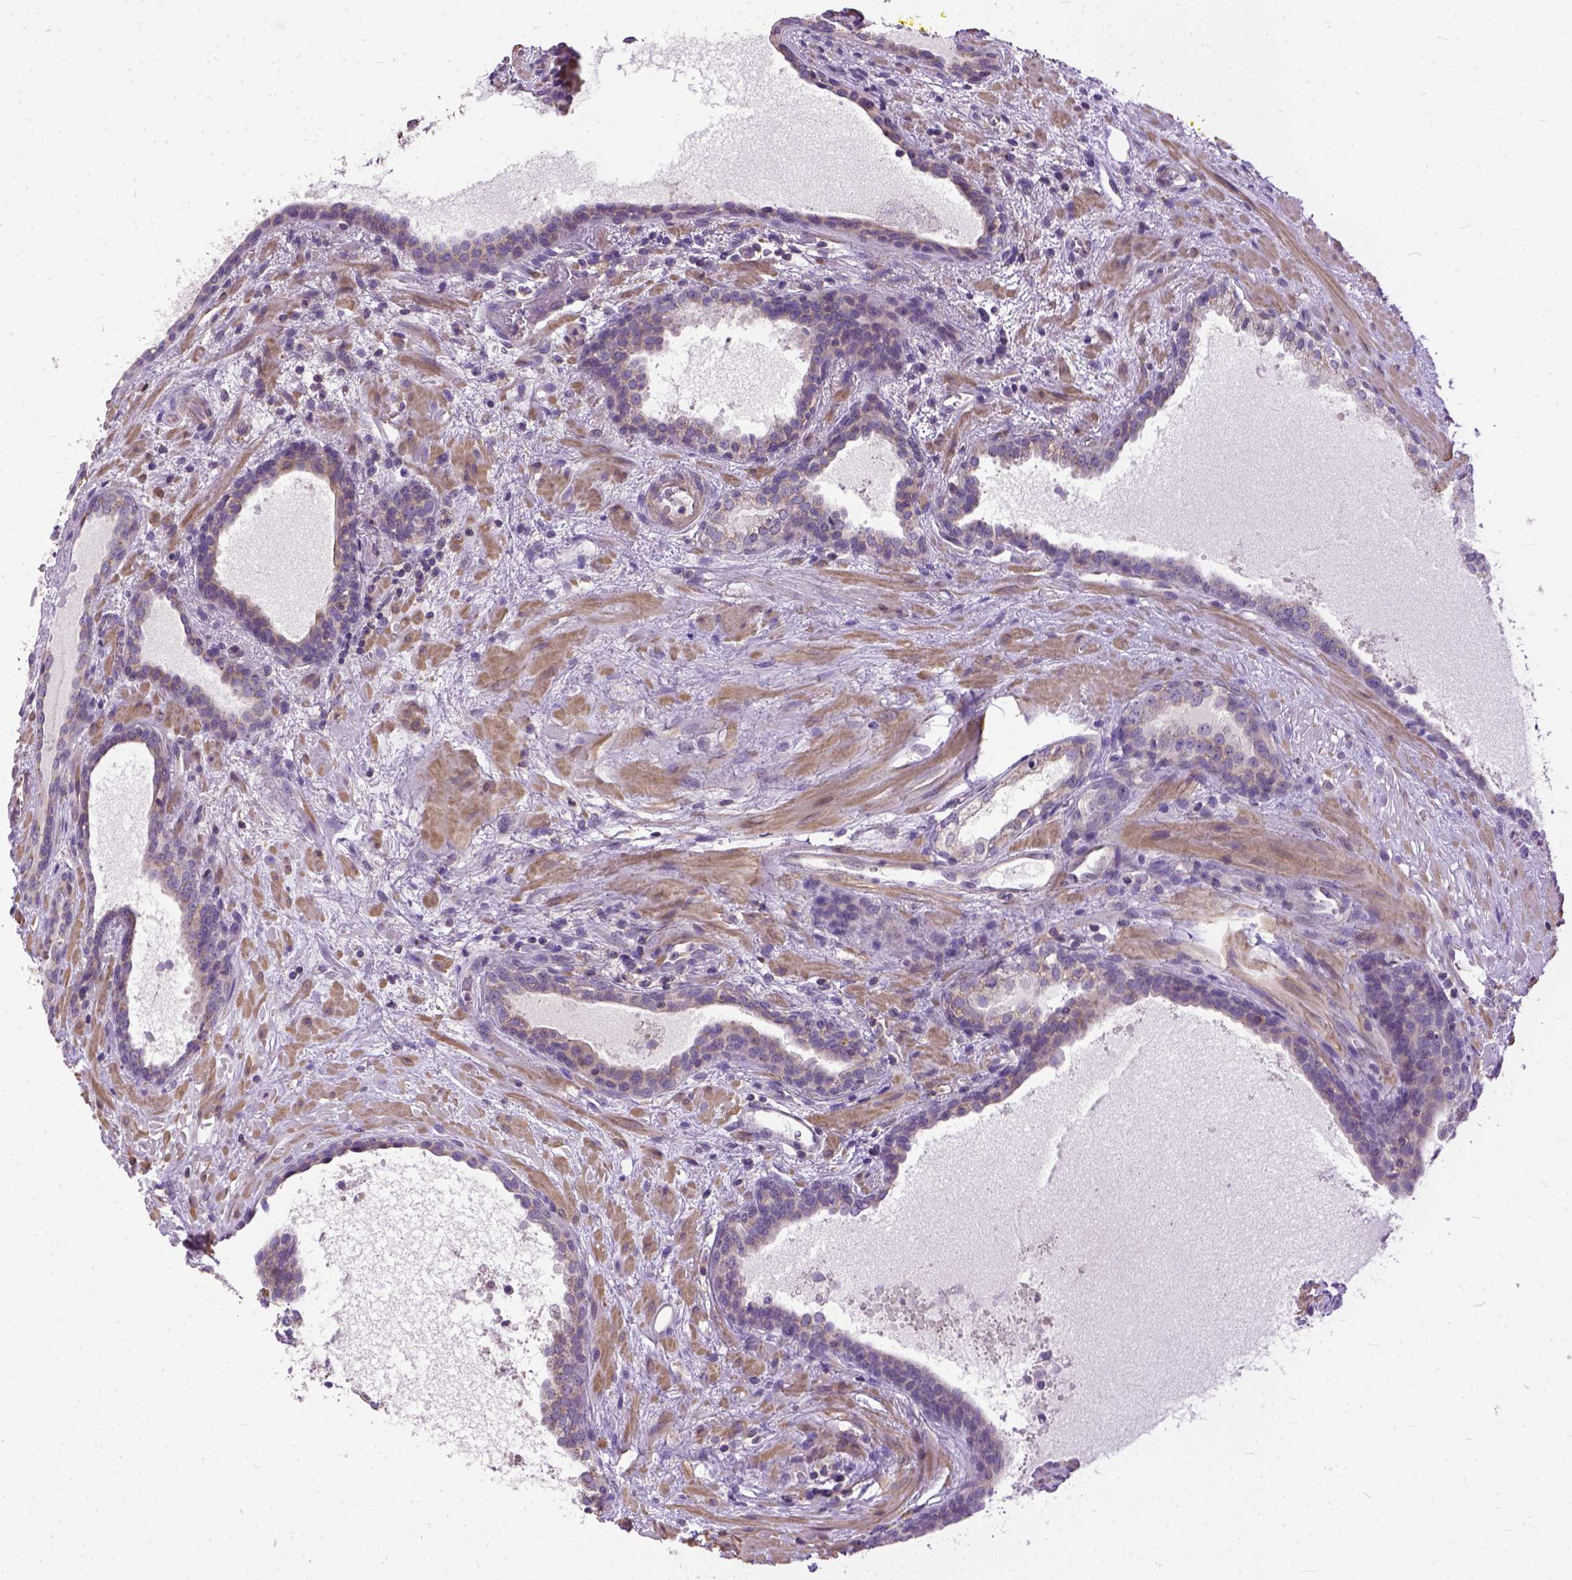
{"staining": {"intensity": "negative", "quantity": "none", "location": "none"}, "tissue": "prostate cancer", "cell_type": "Tumor cells", "image_type": "cancer", "snomed": [{"axis": "morphology", "description": "Adenocarcinoma, NOS"}, {"axis": "topography", "description": "Prostate"}], "caption": "Human prostate cancer (adenocarcinoma) stained for a protein using immunohistochemistry (IHC) shows no positivity in tumor cells.", "gene": "BANF2", "patient": {"sex": "male", "age": 66}}